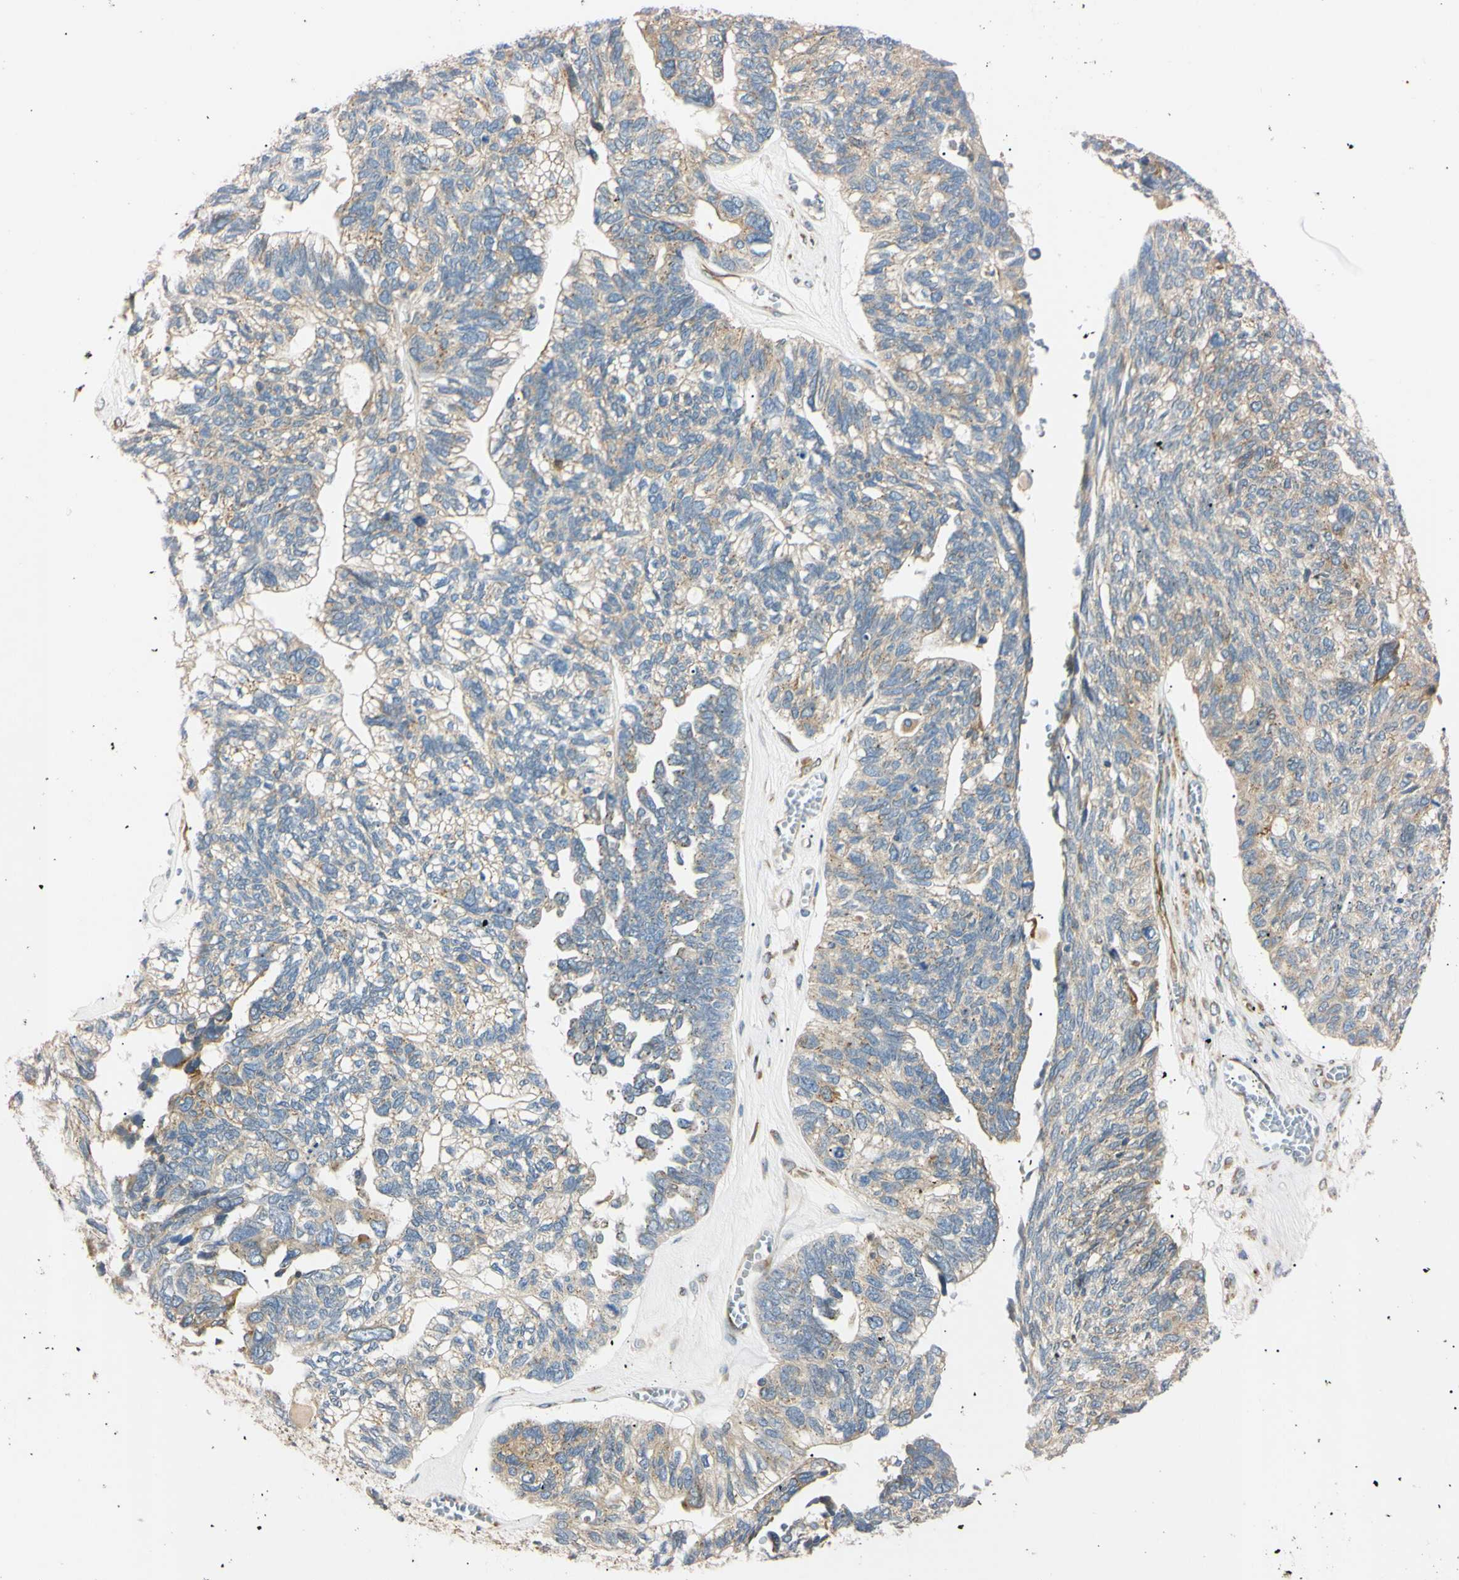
{"staining": {"intensity": "weak", "quantity": "25%-75%", "location": "cytoplasmic/membranous"}, "tissue": "ovarian cancer", "cell_type": "Tumor cells", "image_type": "cancer", "snomed": [{"axis": "morphology", "description": "Cystadenocarcinoma, serous, NOS"}, {"axis": "topography", "description": "Ovary"}], "caption": "Protein expression analysis of ovarian serous cystadenocarcinoma reveals weak cytoplasmic/membranous positivity in about 25%-75% of tumor cells.", "gene": "IER3IP1", "patient": {"sex": "female", "age": 79}}